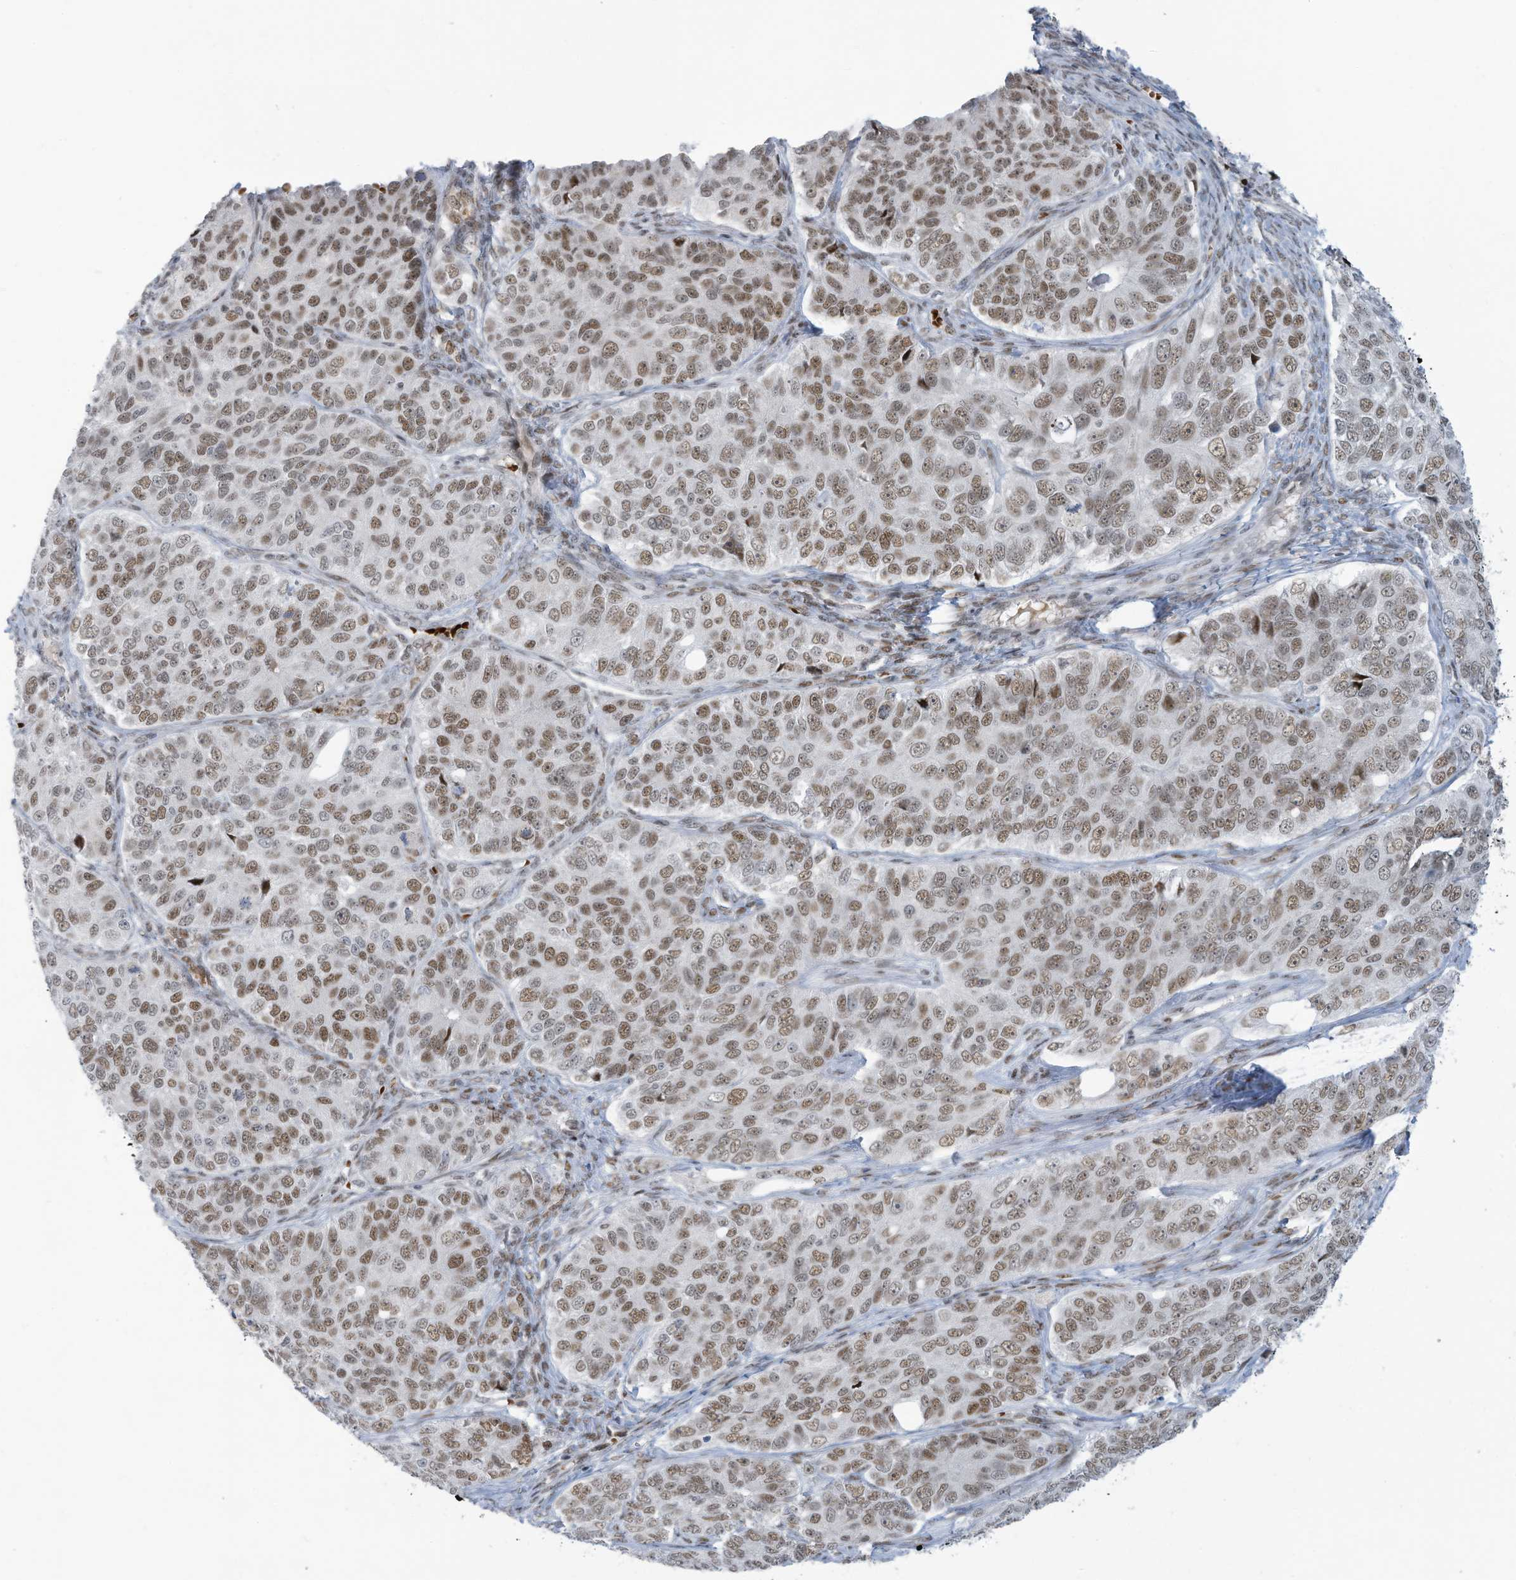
{"staining": {"intensity": "moderate", "quantity": ">75%", "location": "nuclear"}, "tissue": "ovarian cancer", "cell_type": "Tumor cells", "image_type": "cancer", "snomed": [{"axis": "morphology", "description": "Carcinoma, endometroid"}, {"axis": "topography", "description": "Ovary"}], "caption": "The immunohistochemical stain shows moderate nuclear expression in tumor cells of ovarian cancer (endometroid carcinoma) tissue.", "gene": "ECT2L", "patient": {"sex": "female", "age": 51}}